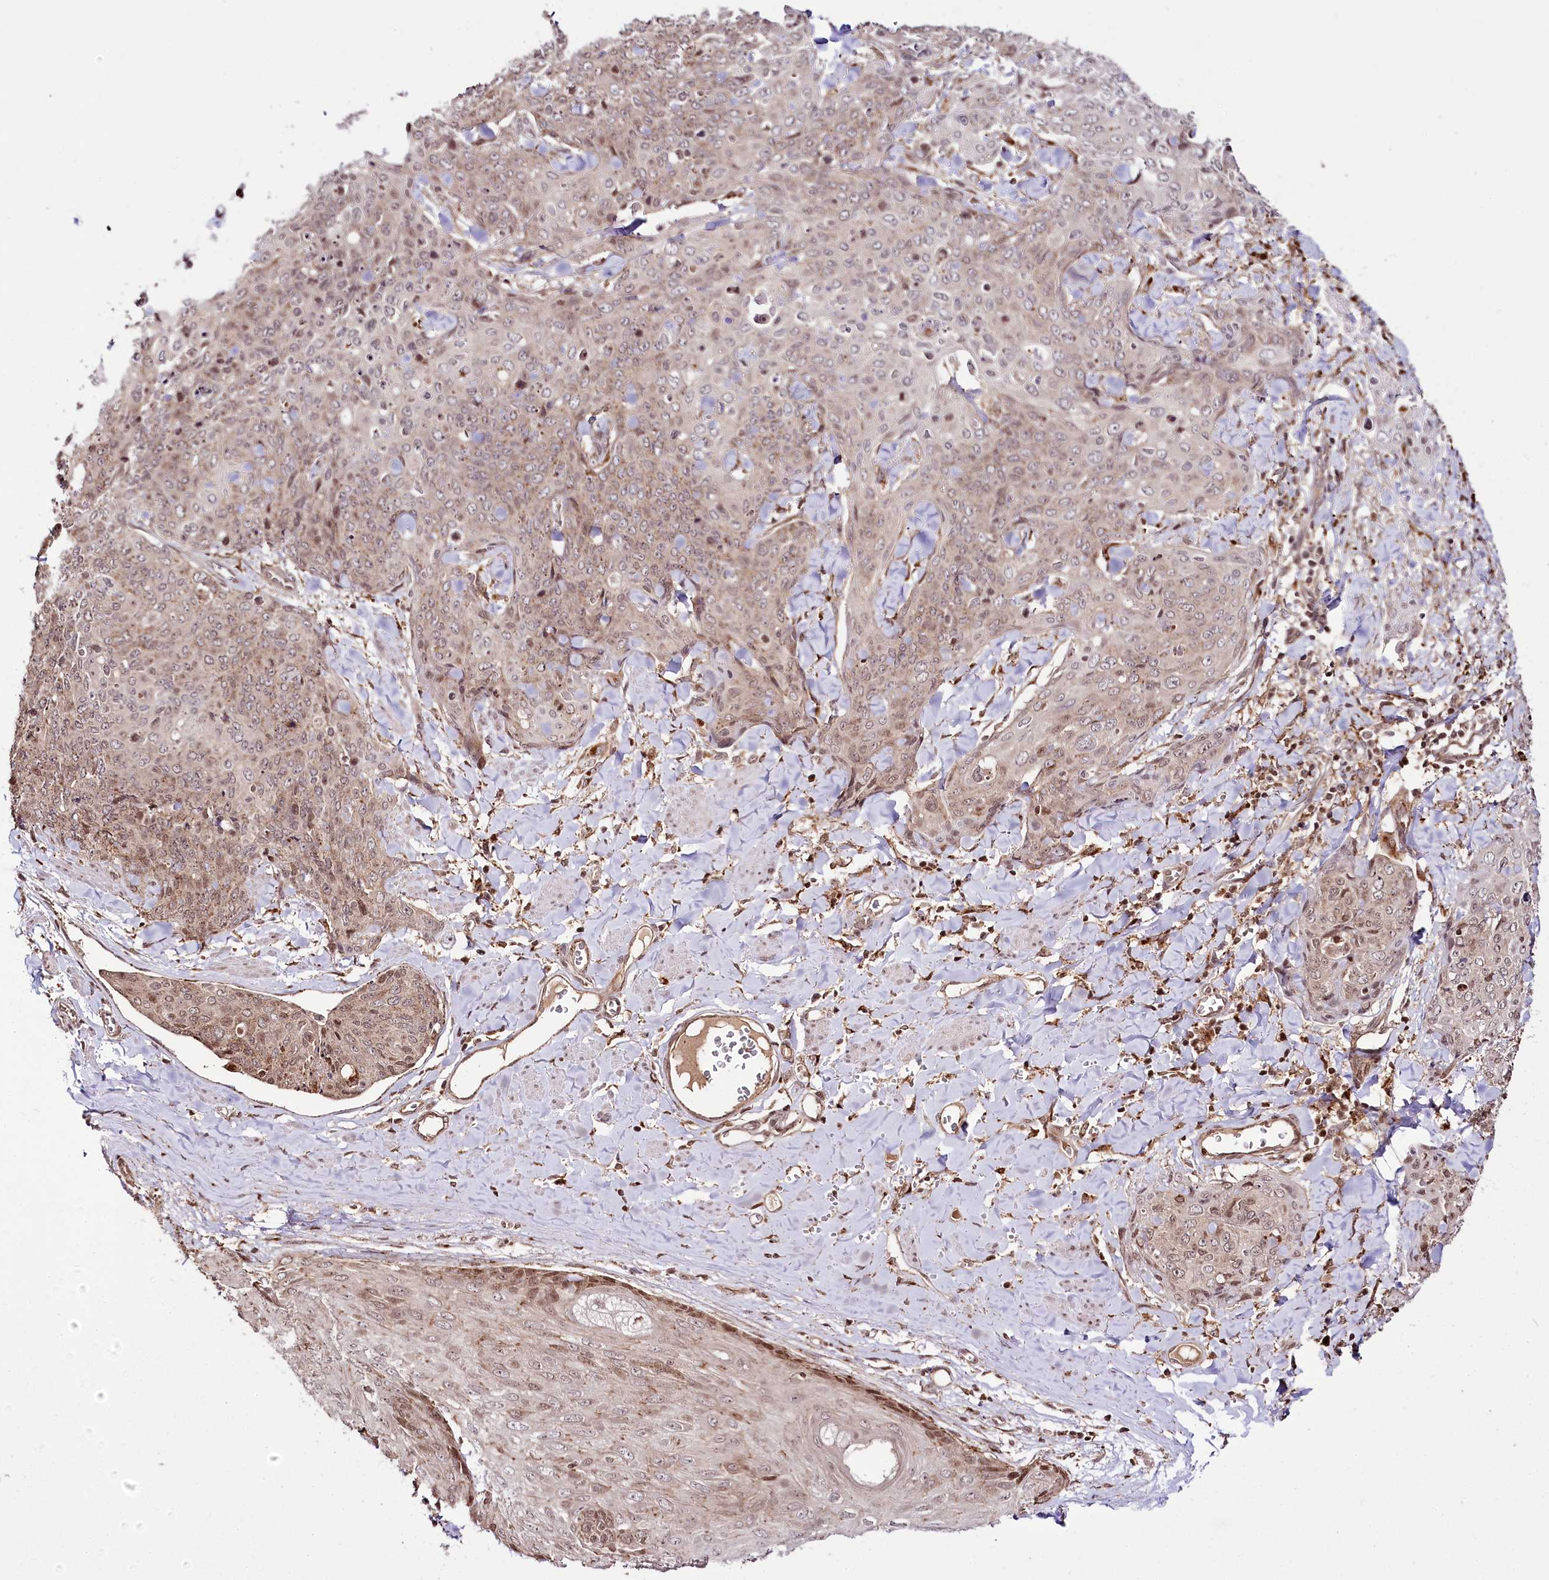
{"staining": {"intensity": "weak", "quantity": "<25%", "location": "nuclear"}, "tissue": "skin cancer", "cell_type": "Tumor cells", "image_type": "cancer", "snomed": [{"axis": "morphology", "description": "Squamous cell carcinoma, NOS"}, {"axis": "topography", "description": "Skin"}, {"axis": "topography", "description": "Vulva"}], "caption": "DAB (3,3'-diaminobenzidine) immunohistochemical staining of human skin squamous cell carcinoma shows no significant positivity in tumor cells.", "gene": "HOXC8", "patient": {"sex": "female", "age": 85}}